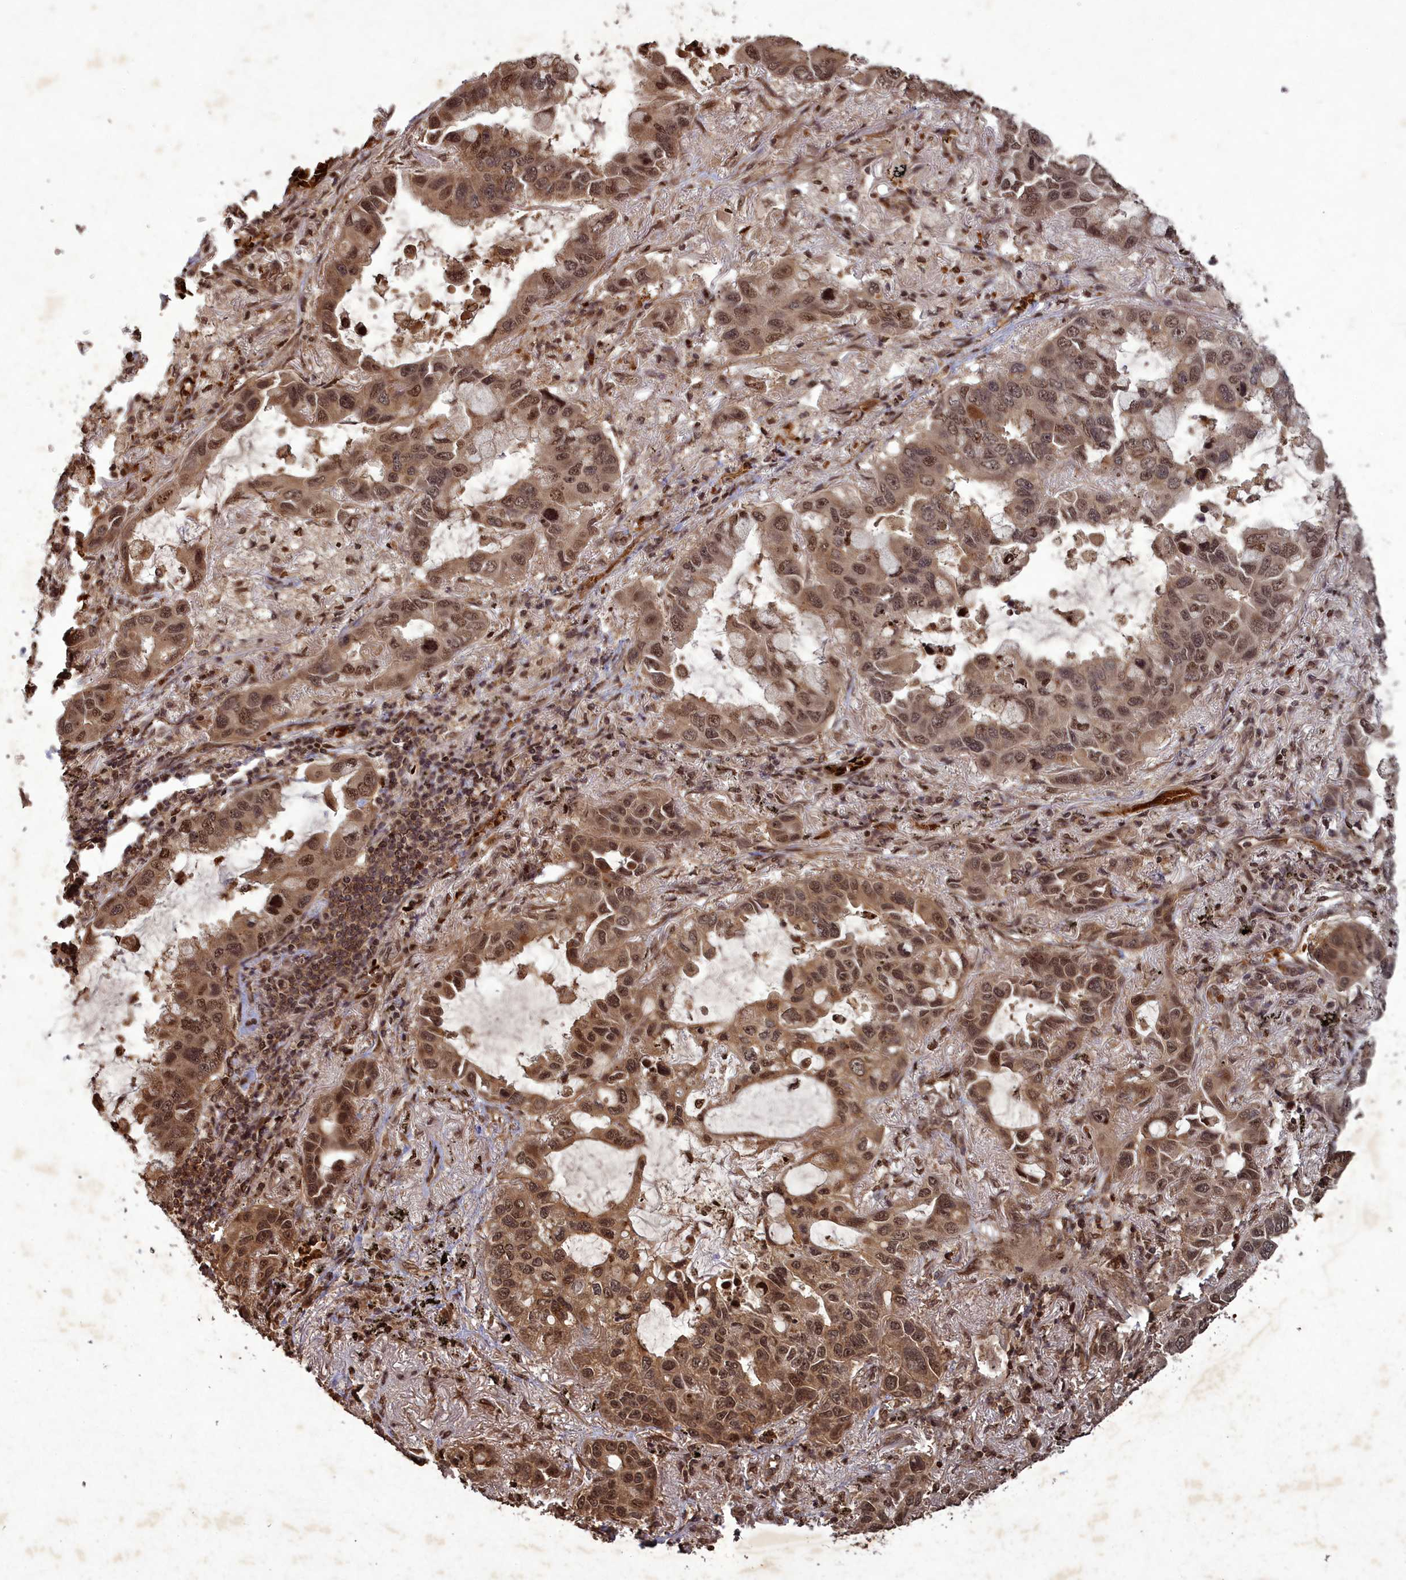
{"staining": {"intensity": "moderate", "quantity": ">75%", "location": "cytoplasmic/membranous,nuclear"}, "tissue": "lung cancer", "cell_type": "Tumor cells", "image_type": "cancer", "snomed": [{"axis": "morphology", "description": "Adenocarcinoma, NOS"}, {"axis": "topography", "description": "Lung"}], "caption": "The immunohistochemical stain shows moderate cytoplasmic/membranous and nuclear positivity in tumor cells of lung cancer (adenocarcinoma) tissue.", "gene": "SRMS", "patient": {"sex": "male", "age": 64}}